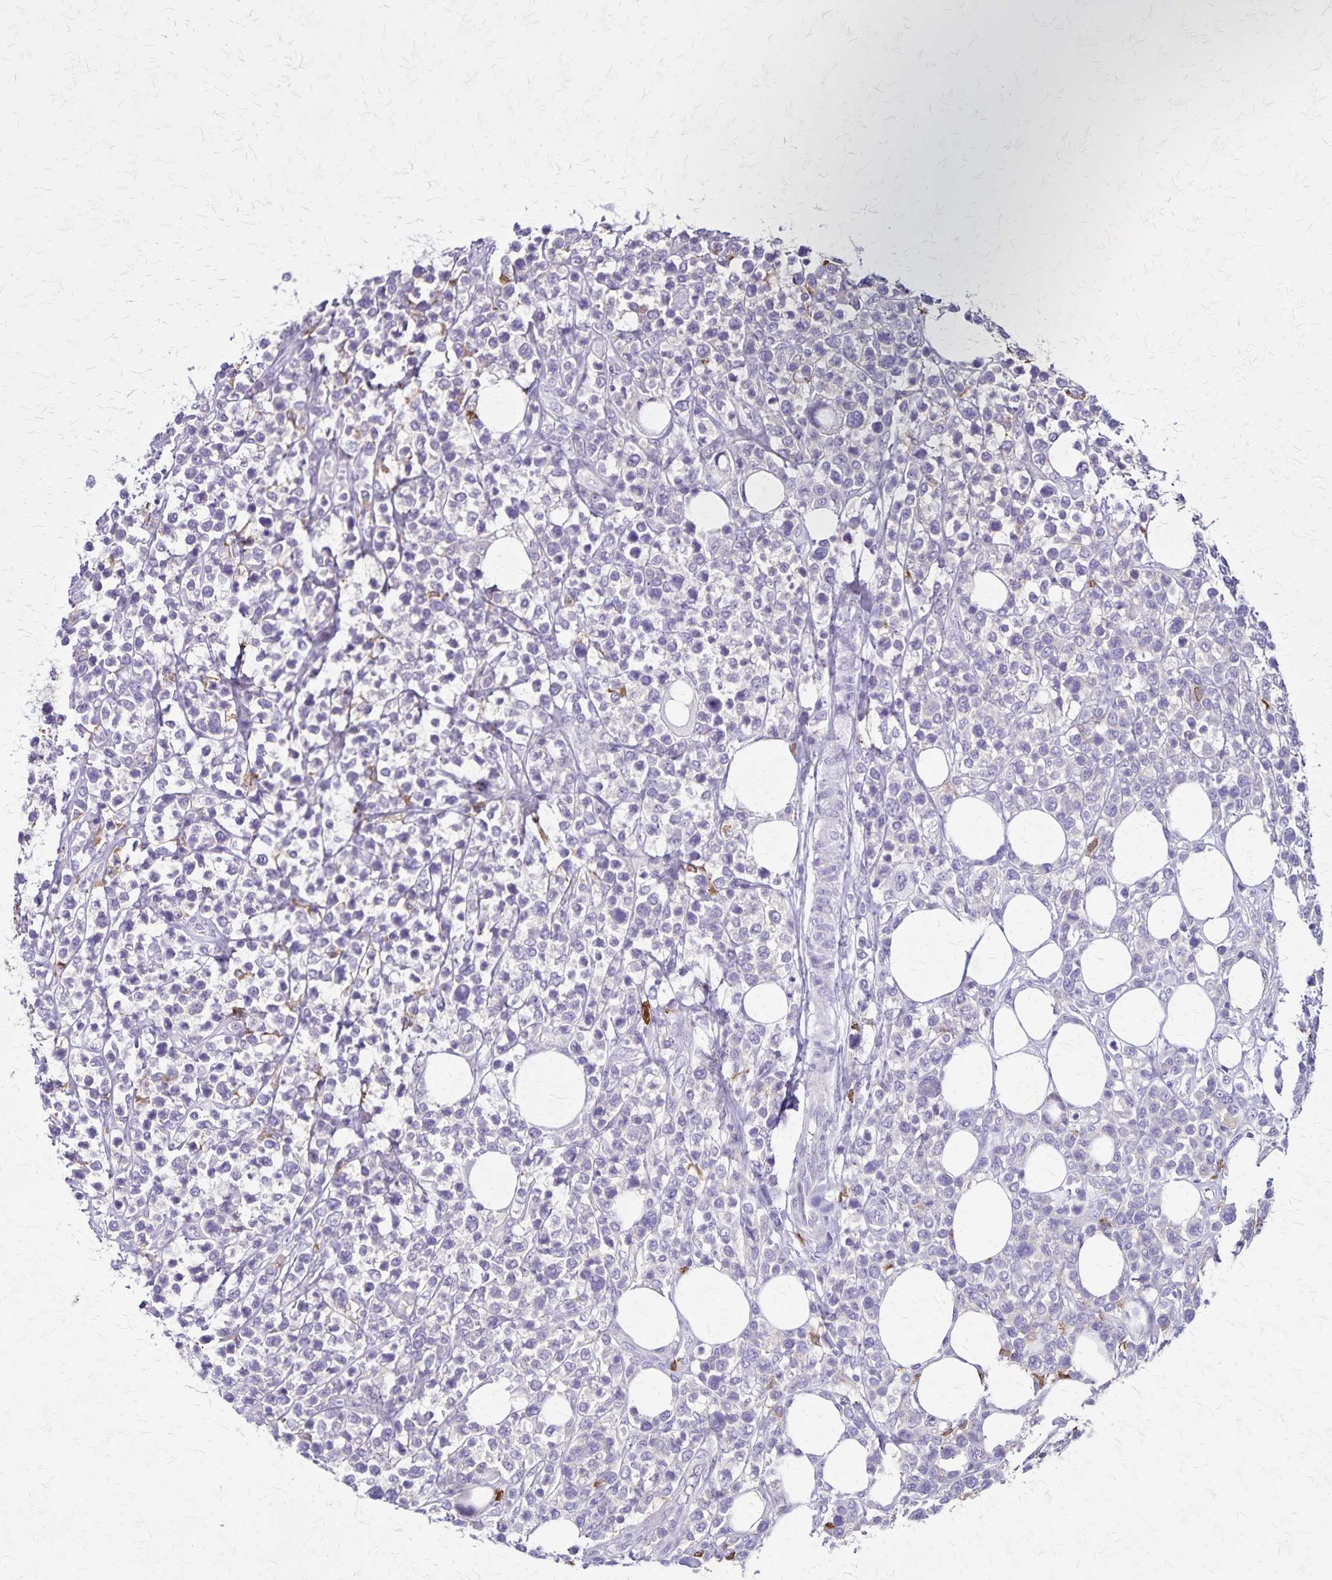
{"staining": {"intensity": "negative", "quantity": "none", "location": "none"}, "tissue": "lymphoma", "cell_type": "Tumor cells", "image_type": "cancer", "snomed": [{"axis": "morphology", "description": "Malignant lymphoma, non-Hodgkin's type, High grade"}, {"axis": "topography", "description": "Soft tissue"}], "caption": "IHC micrograph of human malignant lymphoma, non-Hodgkin's type (high-grade) stained for a protein (brown), which exhibits no staining in tumor cells.", "gene": "ULBP3", "patient": {"sex": "female", "age": 56}}